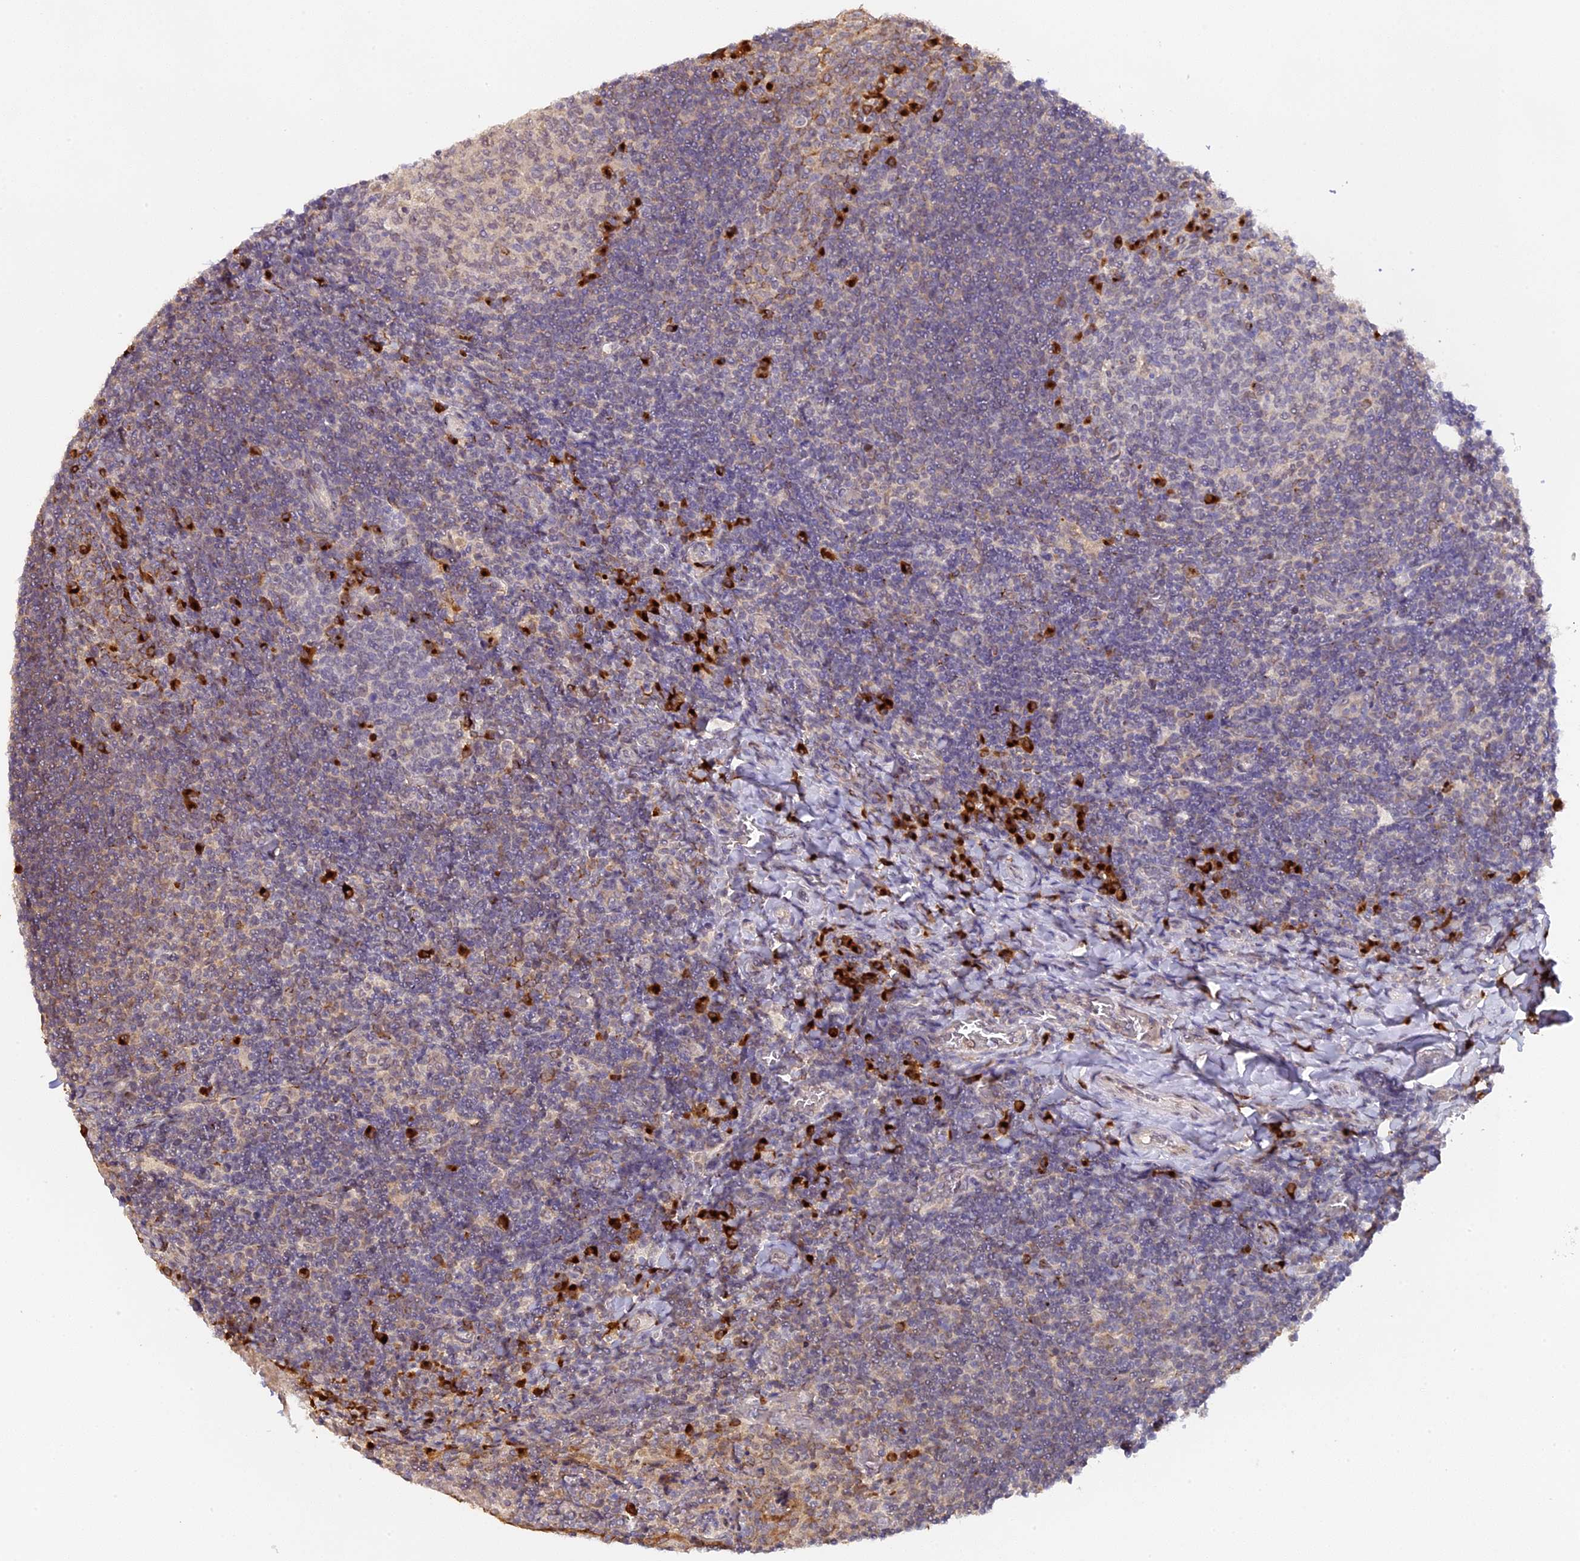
{"staining": {"intensity": "strong", "quantity": "<25%", "location": "cytoplasmic/membranous"}, "tissue": "tonsil", "cell_type": "Germinal center cells", "image_type": "normal", "snomed": [{"axis": "morphology", "description": "Normal tissue, NOS"}, {"axis": "topography", "description": "Tonsil"}], "caption": "High-power microscopy captured an immunohistochemistry (IHC) histopathology image of normal tonsil, revealing strong cytoplasmic/membranous expression in about <25% of germinal center cells.", "gene": "SNX17", "patient": {"sex": "female", "age": 10}}